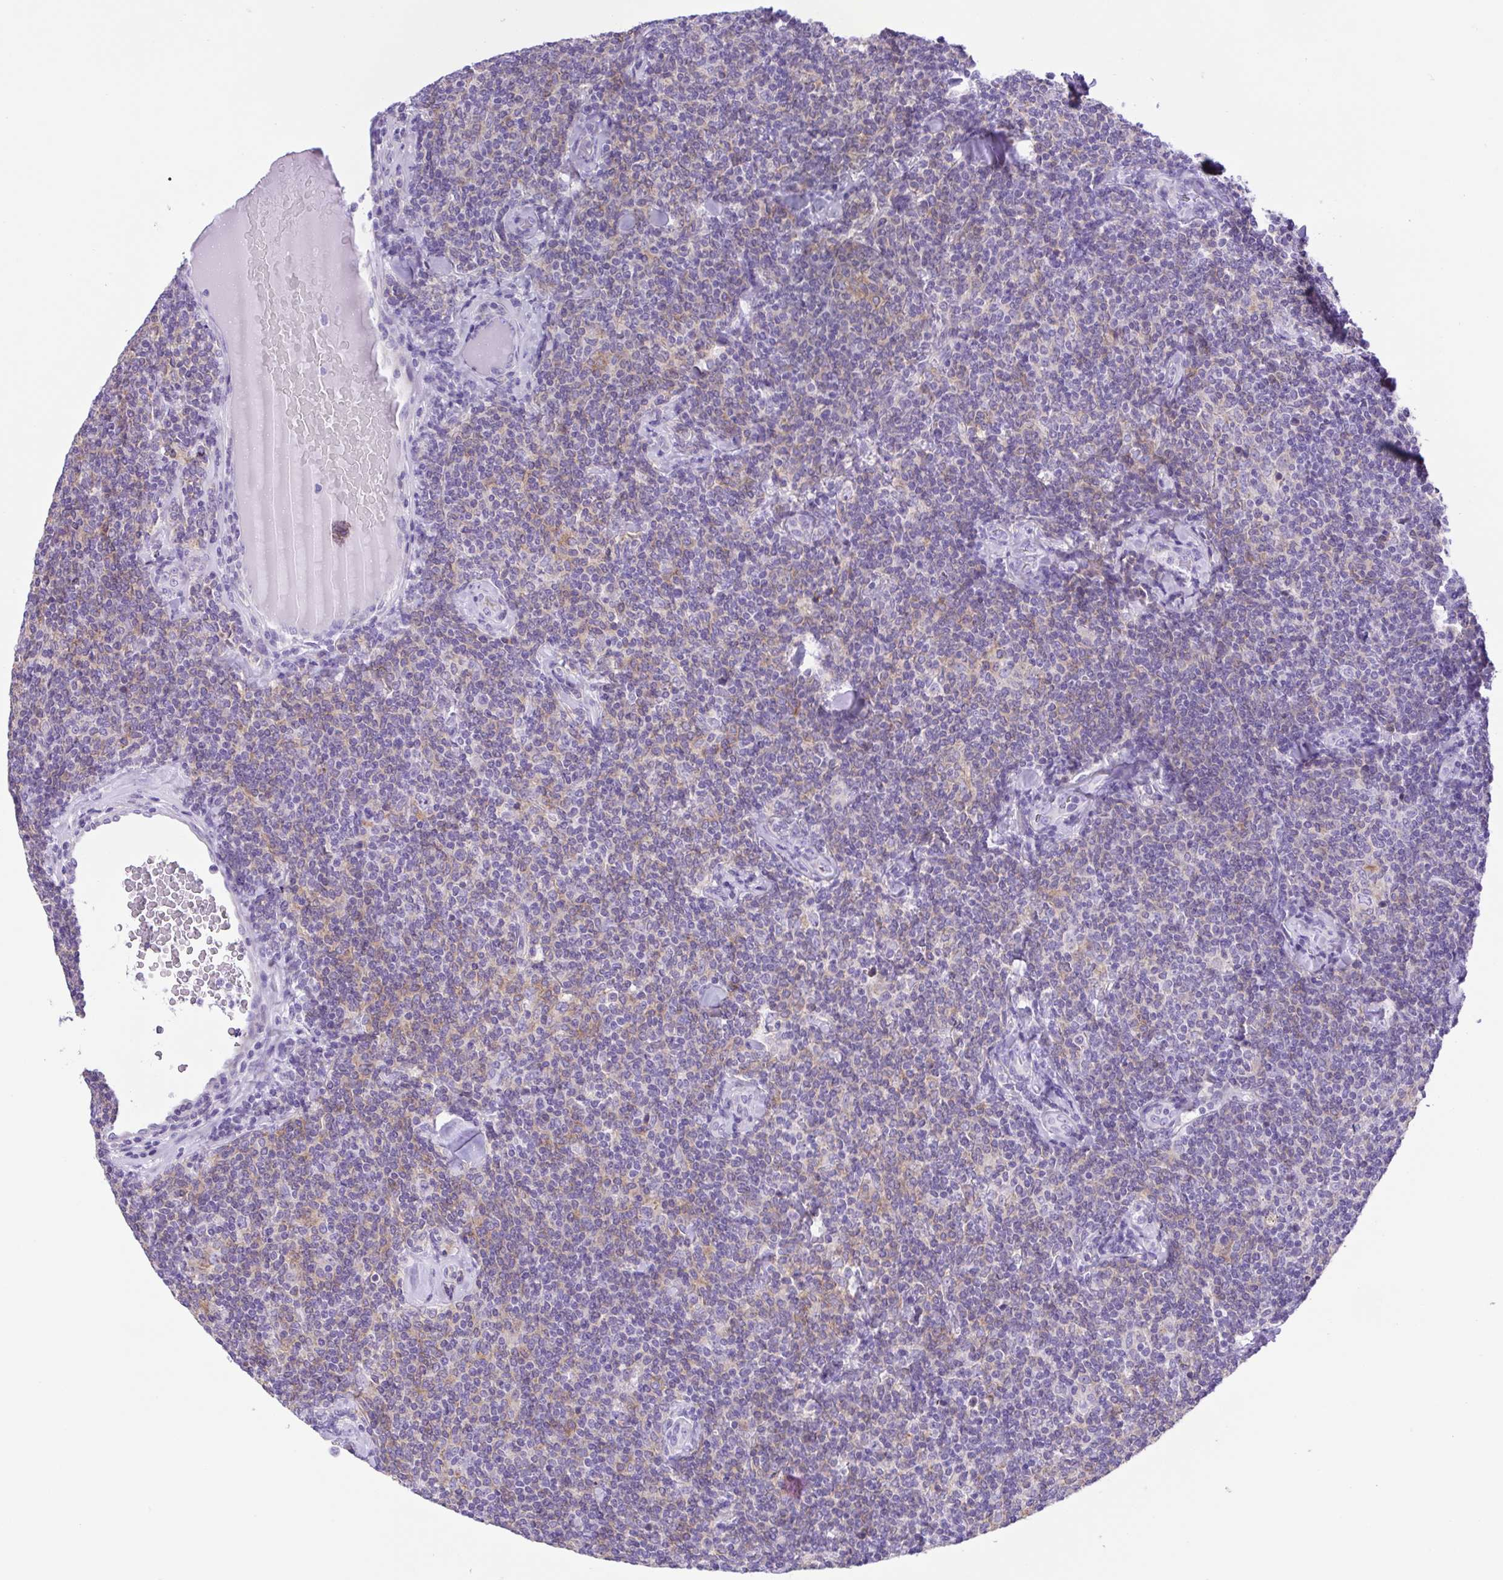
{"staining": {"intensity": "negative", "quantity": "none", "location": "none"}, "tissue": "lymphoma", "cell_type": "Tumor cells", "image_type": "cancer", "snomed": [{"axis": "morphology", "description": "Malignant lymphoma, non-Hodgkin's type, Low grade"}, {"axis": "topography", "description": "Lymph node"}], "caption": "A photomicrograph of human low-grade malignant lymphoma, non-Hodgkin's type is negative for staining in tumor cells.", "gene": "CD72", "patient": {"sex": "female", "age": 56}}